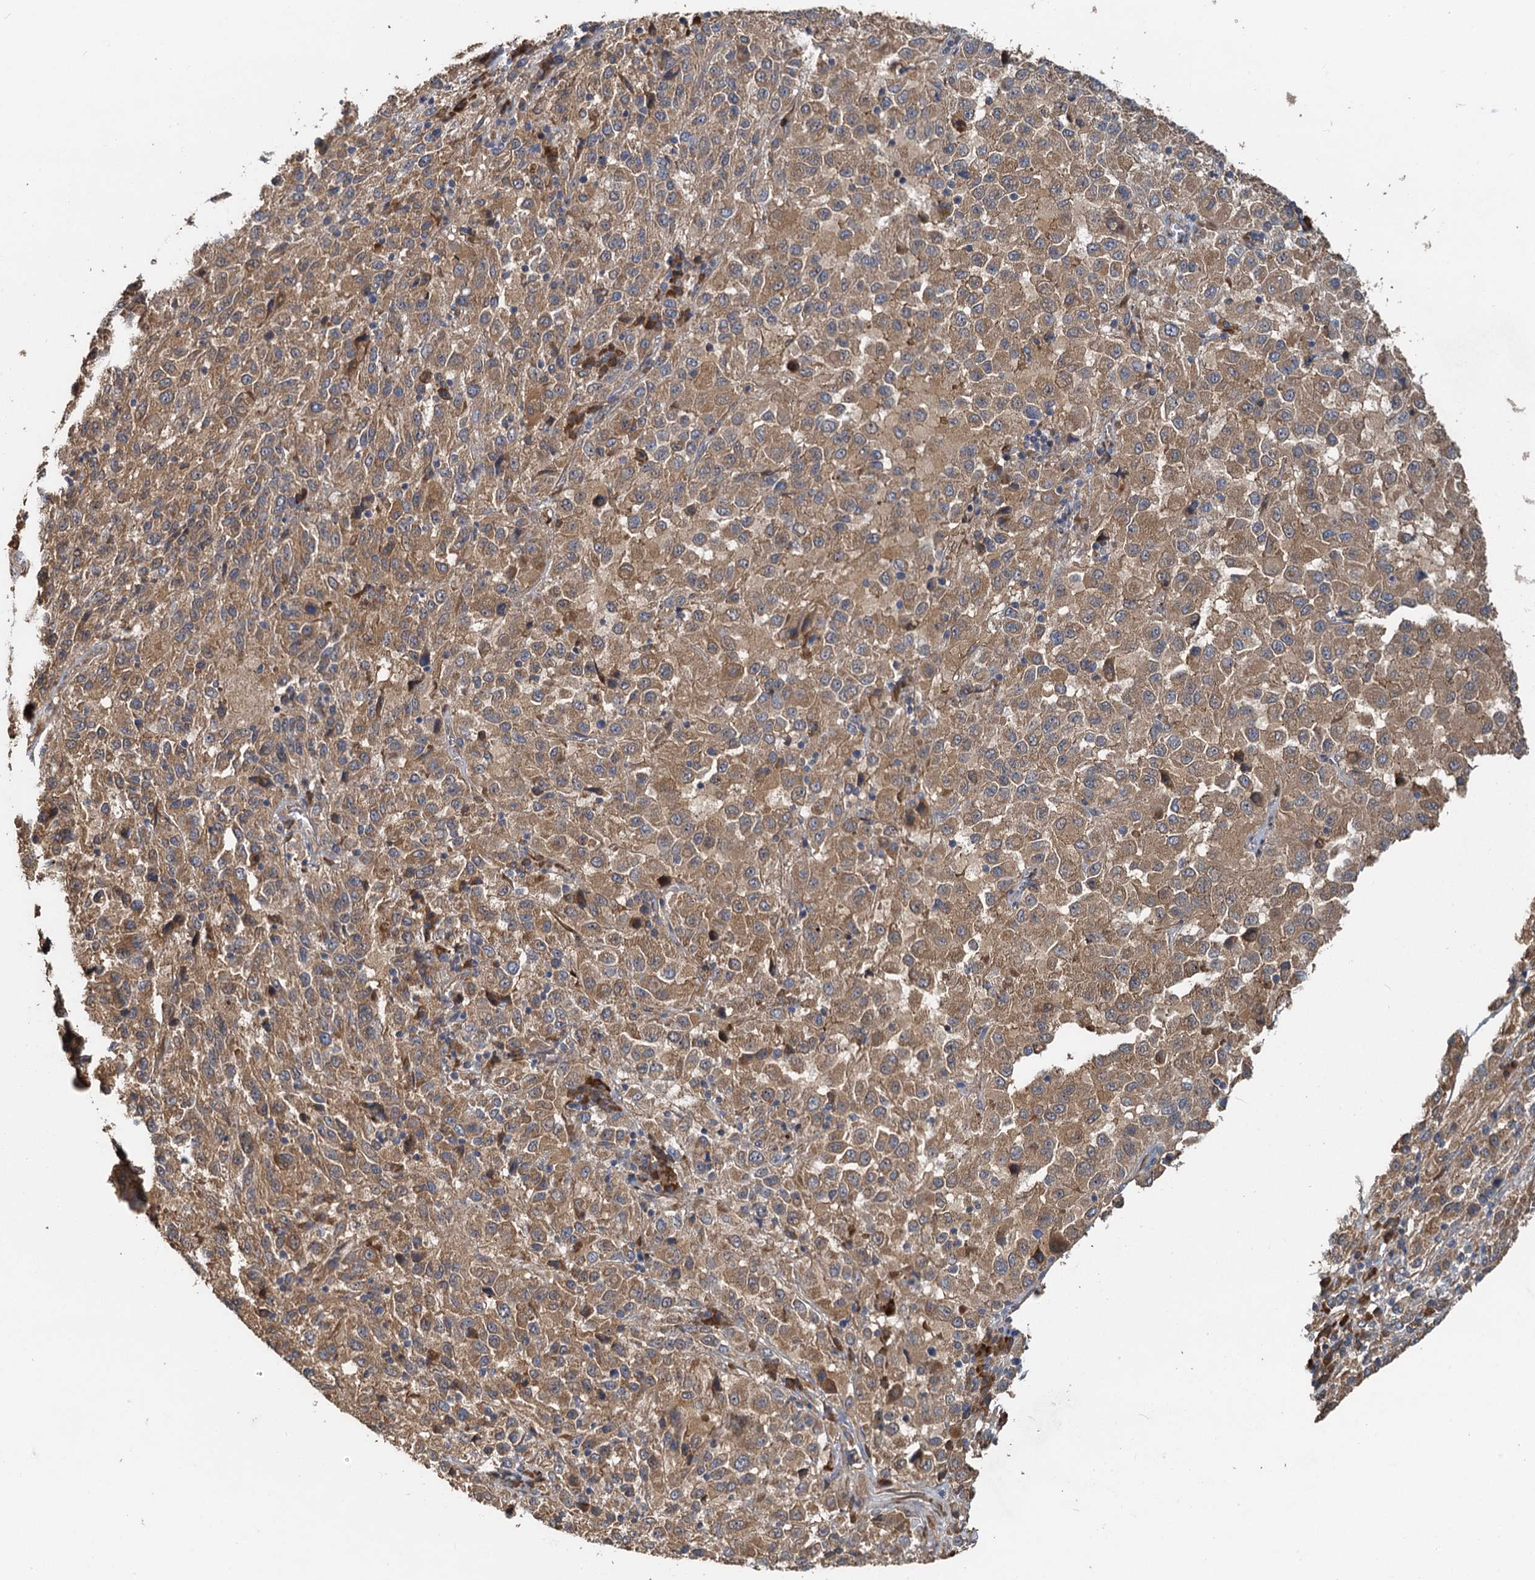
{"staining": {"intensity": "moderate", "quantity": ">75%", "location": "cytoplasmic/membranous"}, "tissue": "melanoma", "cell_type": "Tumor cells", "image_type": "cancer", "snomed": [{"axis": "morphology", "description": "Malignant melanoma, Metastatic site"}, {"axis": "topography", "description": "Lung"}], "caption": "IHC micrograph of neoplastic tissue: melanoma stained using IHC shows medium levels of moderate protein expression localized specifically in the cytoplasmic/membranous of tumor cells, appearing as a cytoplasmic/membranous brown color.", "gene": "HYI", "patient": {"sex": "male", "age": 64}}